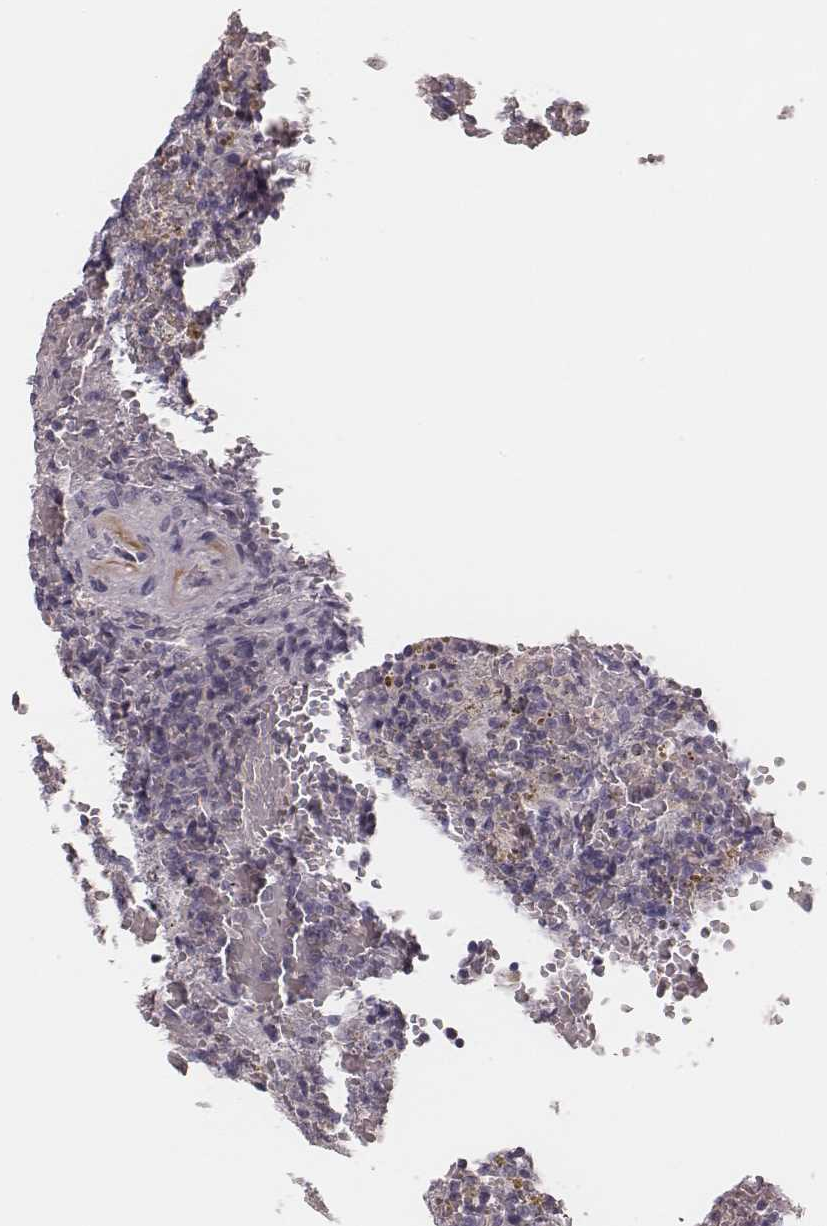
{"staining": {"intensity": "negative", "quantity": "none", "location": "none"}, "tissue": "lymphoma", "cell_type": "Tumor cells", "image_type": "cancer", "snomed": [{"axis": "morphology", "description": "Malignant lymphoma, non-Hodgkin's type, Low grade"}, {"axis": "topography", "description": "Spleen"}], "caption": "Immunohistochemical staining of lymphoma shows no significant expression in tumor cells.", "gene": "MSX1", "patient": {"sex": "female", "age": 65}}